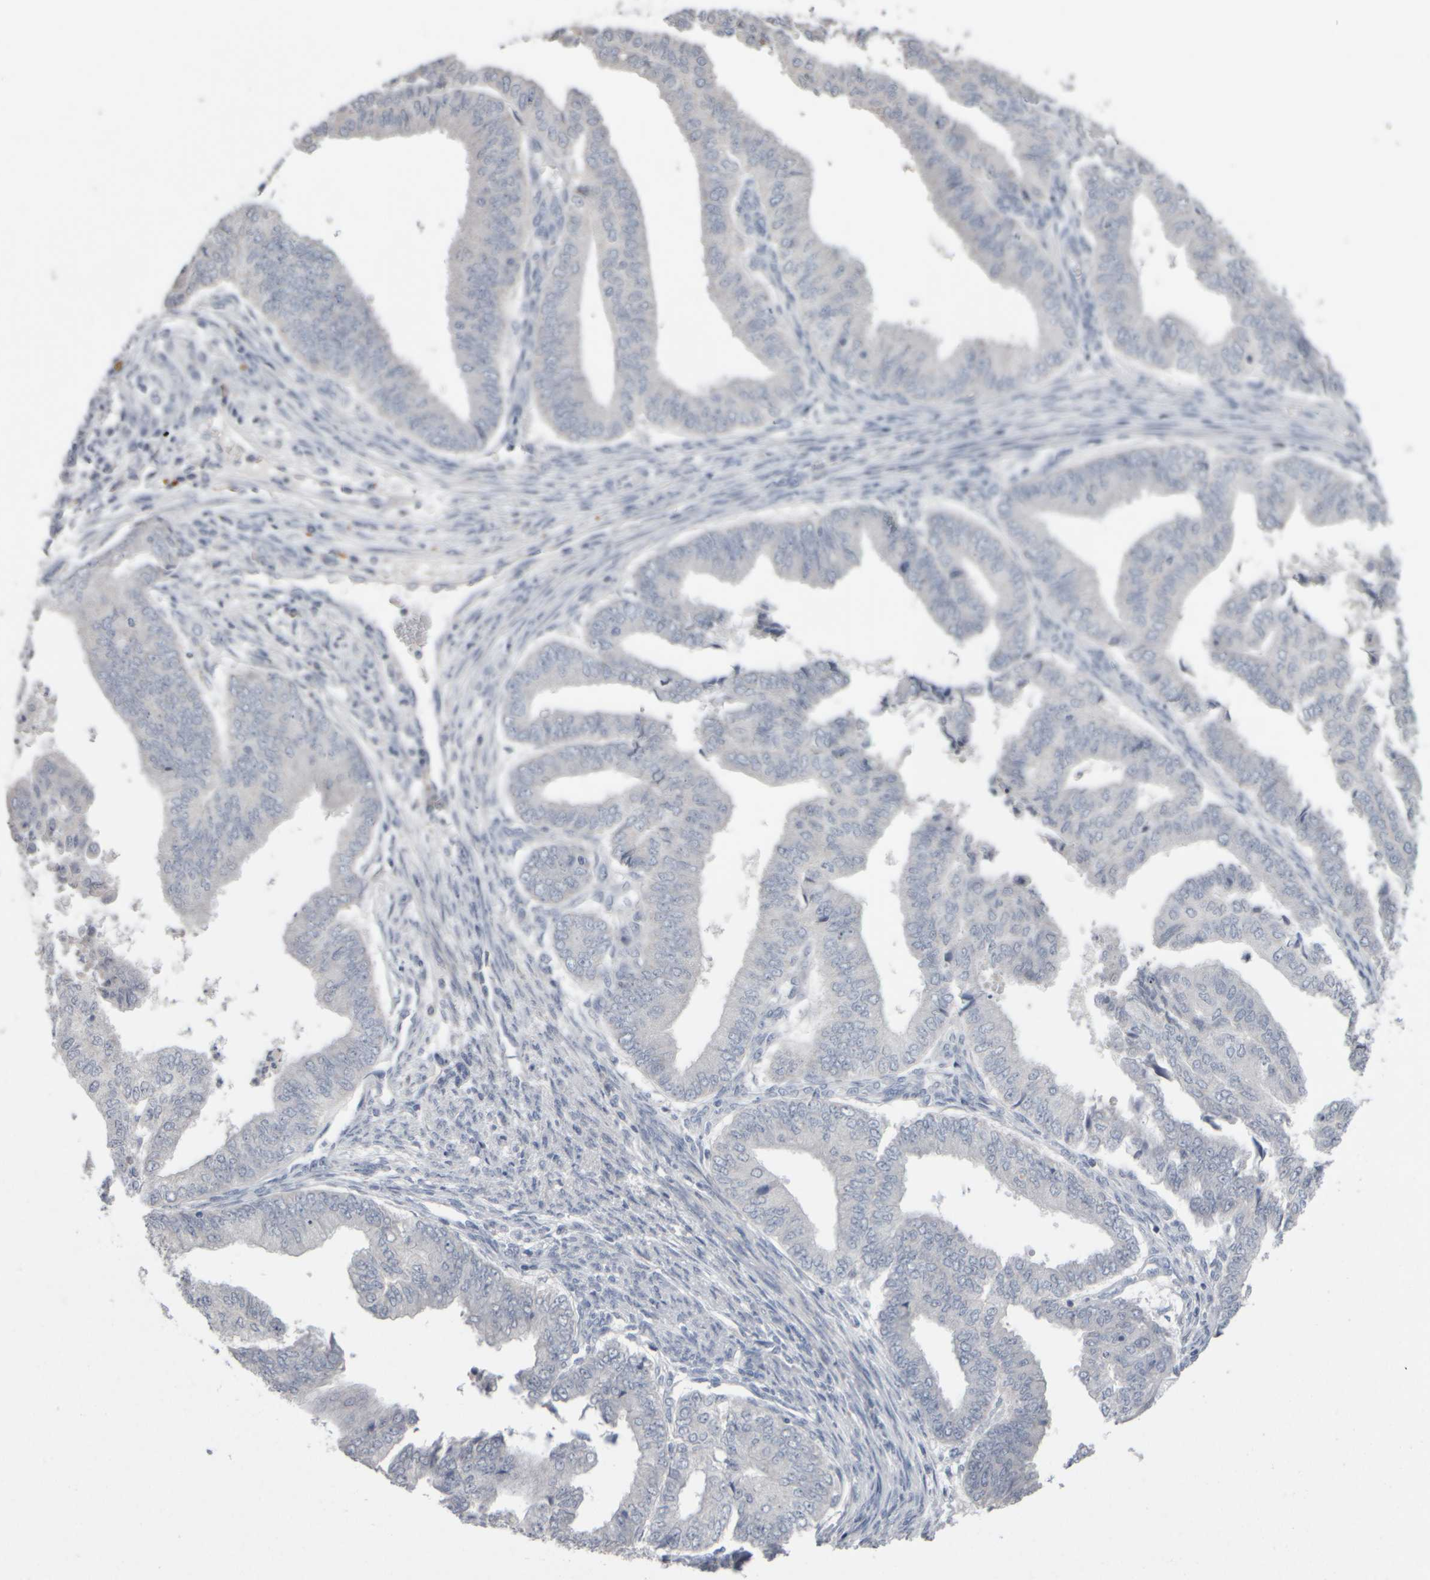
{"staining": {"intensity": "negative", "quantity": "none", "location": "none"}, "tissue": "endometrial cancer", "cell_type": "Tumor cells", "image_type": "cancer", "snomed": [{"axis": "morphology", "description": "Polyp, NOS"}, {"axis": "morphology", "description": "Adenocarcinoma, NOS"}, {"axis": "morphology", "description": "Adenoma, NOS"}, {"axis": "topography", "description": "Endometrium"}], "caption": "An IHC image of endometrial cancer (adenocarcinoma) is shown. There is no staining in tumor cells of endometrial cancer (adenocarcinoma).", "gene": "EPHX2", "patient": {"sex": "female", "age": 79}}